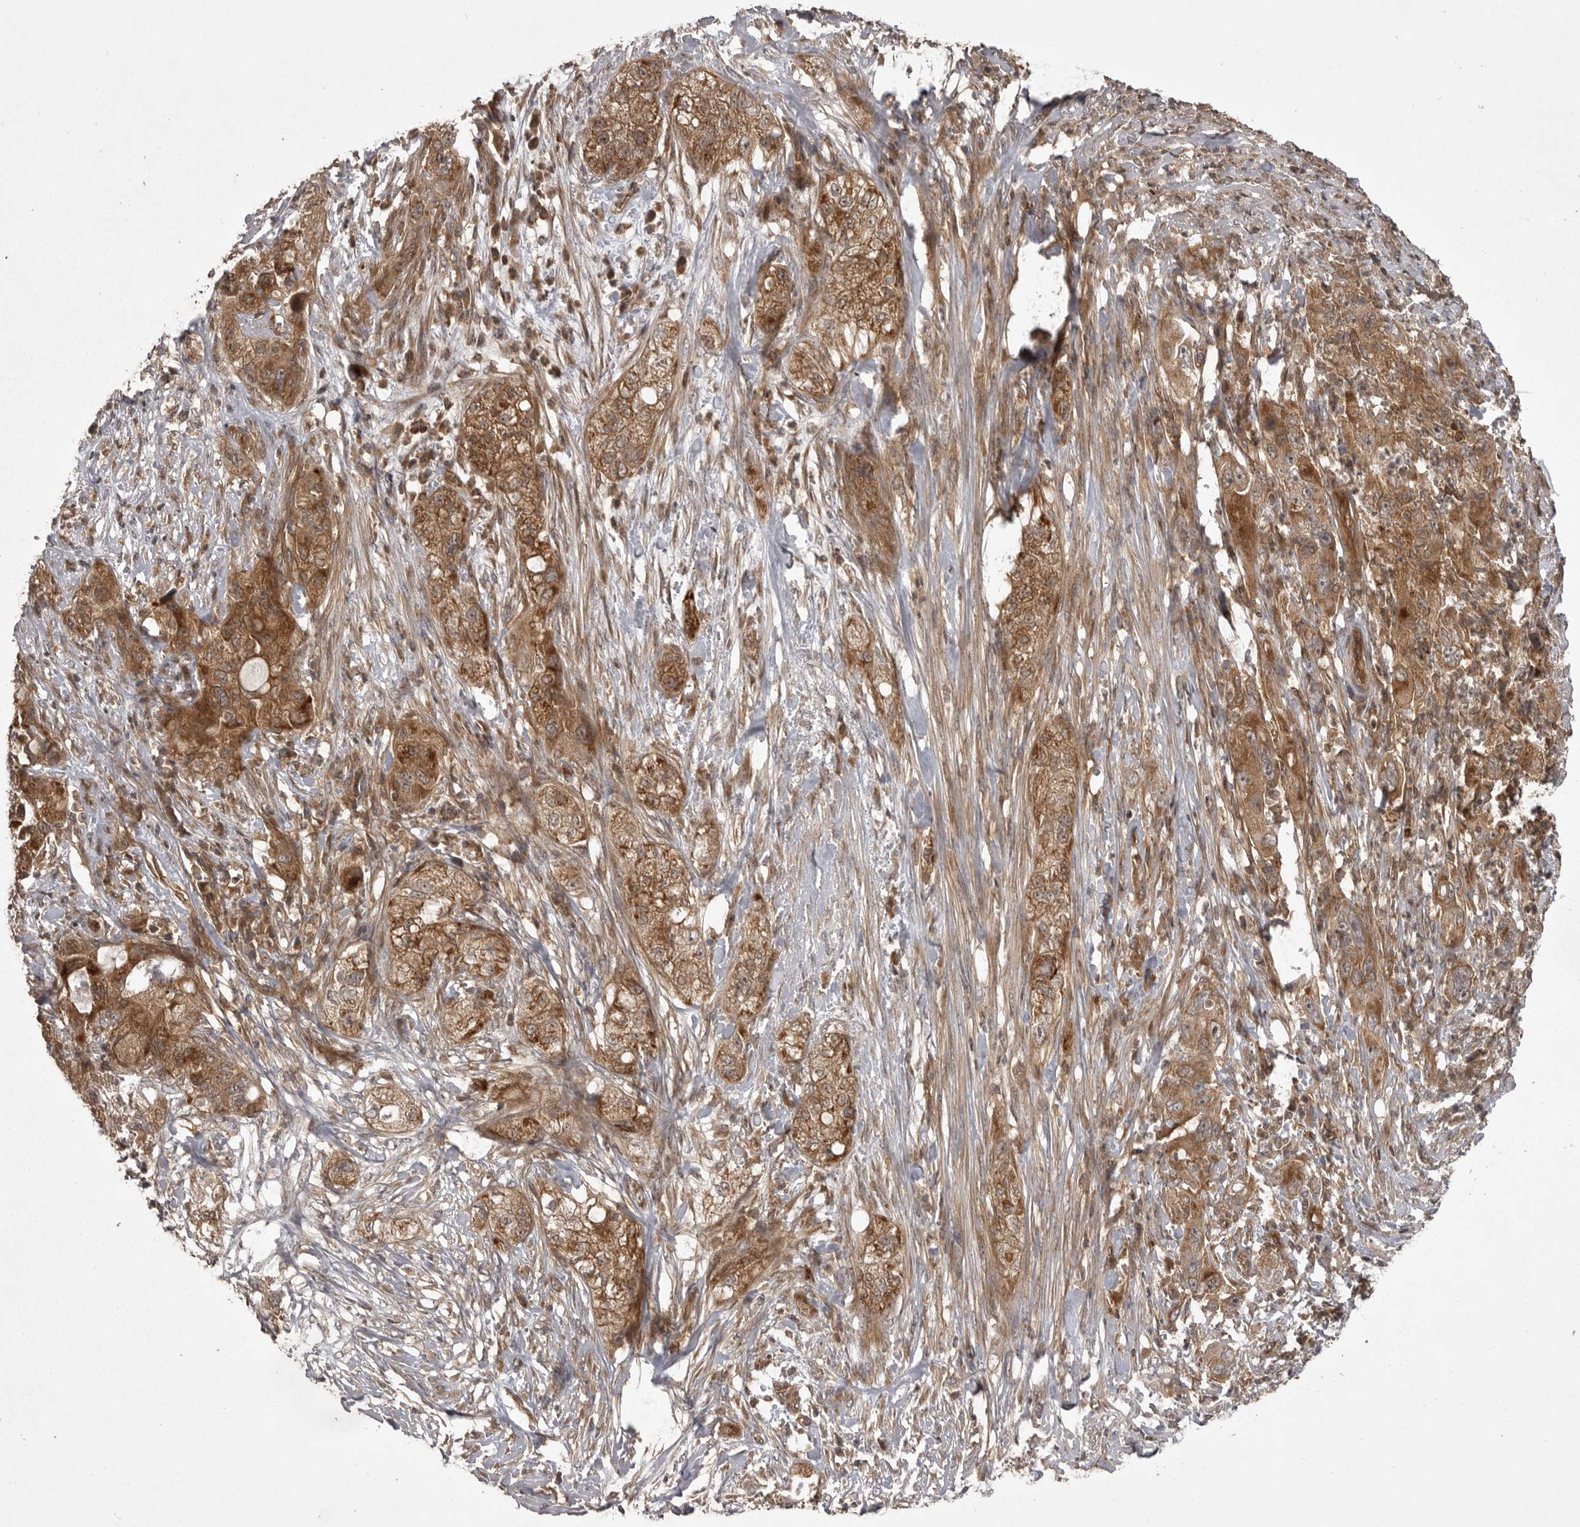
{"staining": {"intensity": "moderate", "quantity": ">75%", "location": "cytoplasmic/membranous"}, "tissue": "pancreatic cancer", "cell_type": "Tumor cells", "image_type": "cancer", "snomed": [{"axis": "morphology", "description": "Adenocarcinoma, NOS"}, {"axis": "topography", "description": "Pancreas"}], "caption": "This is a histology image of immunohistochemistry staining of pancreatic adenocarcinoma, which shows moderate staining in the cytoplasmic/membranous of tumor cells.", "gene": "STK24", "patient": {"sex": "female", "age": 78}}